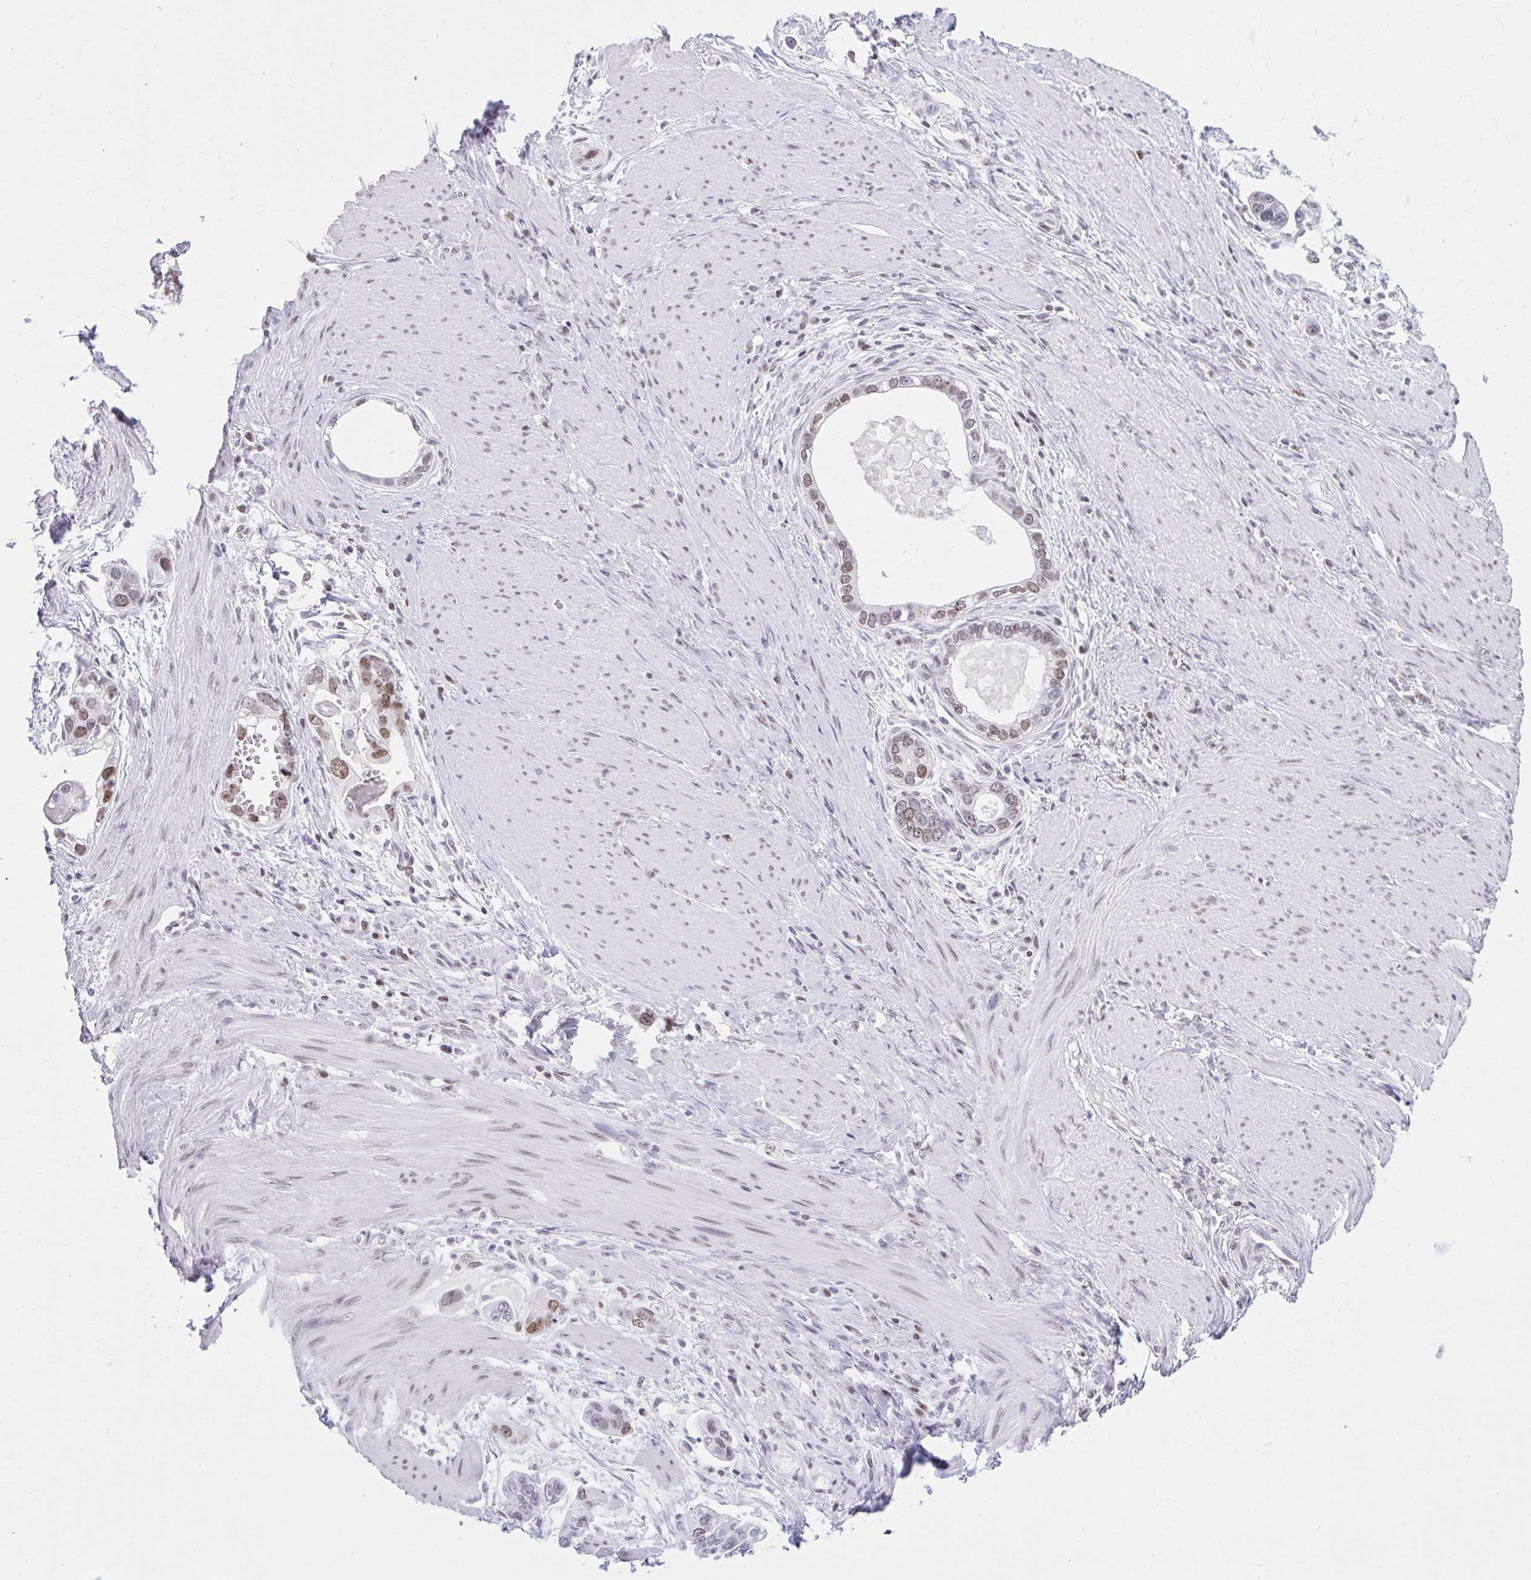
{"staining": {"intensity": "moderate", "quantity": ">75%", "location": "nuclear"}, "tissue": "stomach cancer", "cell_type": "Tumor cells", "image_type": "cancer", "snomed": [{"axis": "morphology", "description": "Adenocarcinoma, NOS"}, {"axis": "topography", "description": "Stomach, lower"}], "caption": "This micrograph demonstrates immunohistochemistry staining of human stomach cancer, with medium moderate nuclear staining in about >75% of tumor cells.", "gene": "PABIR1", "patient": {"sex": "female", "age": 93}}